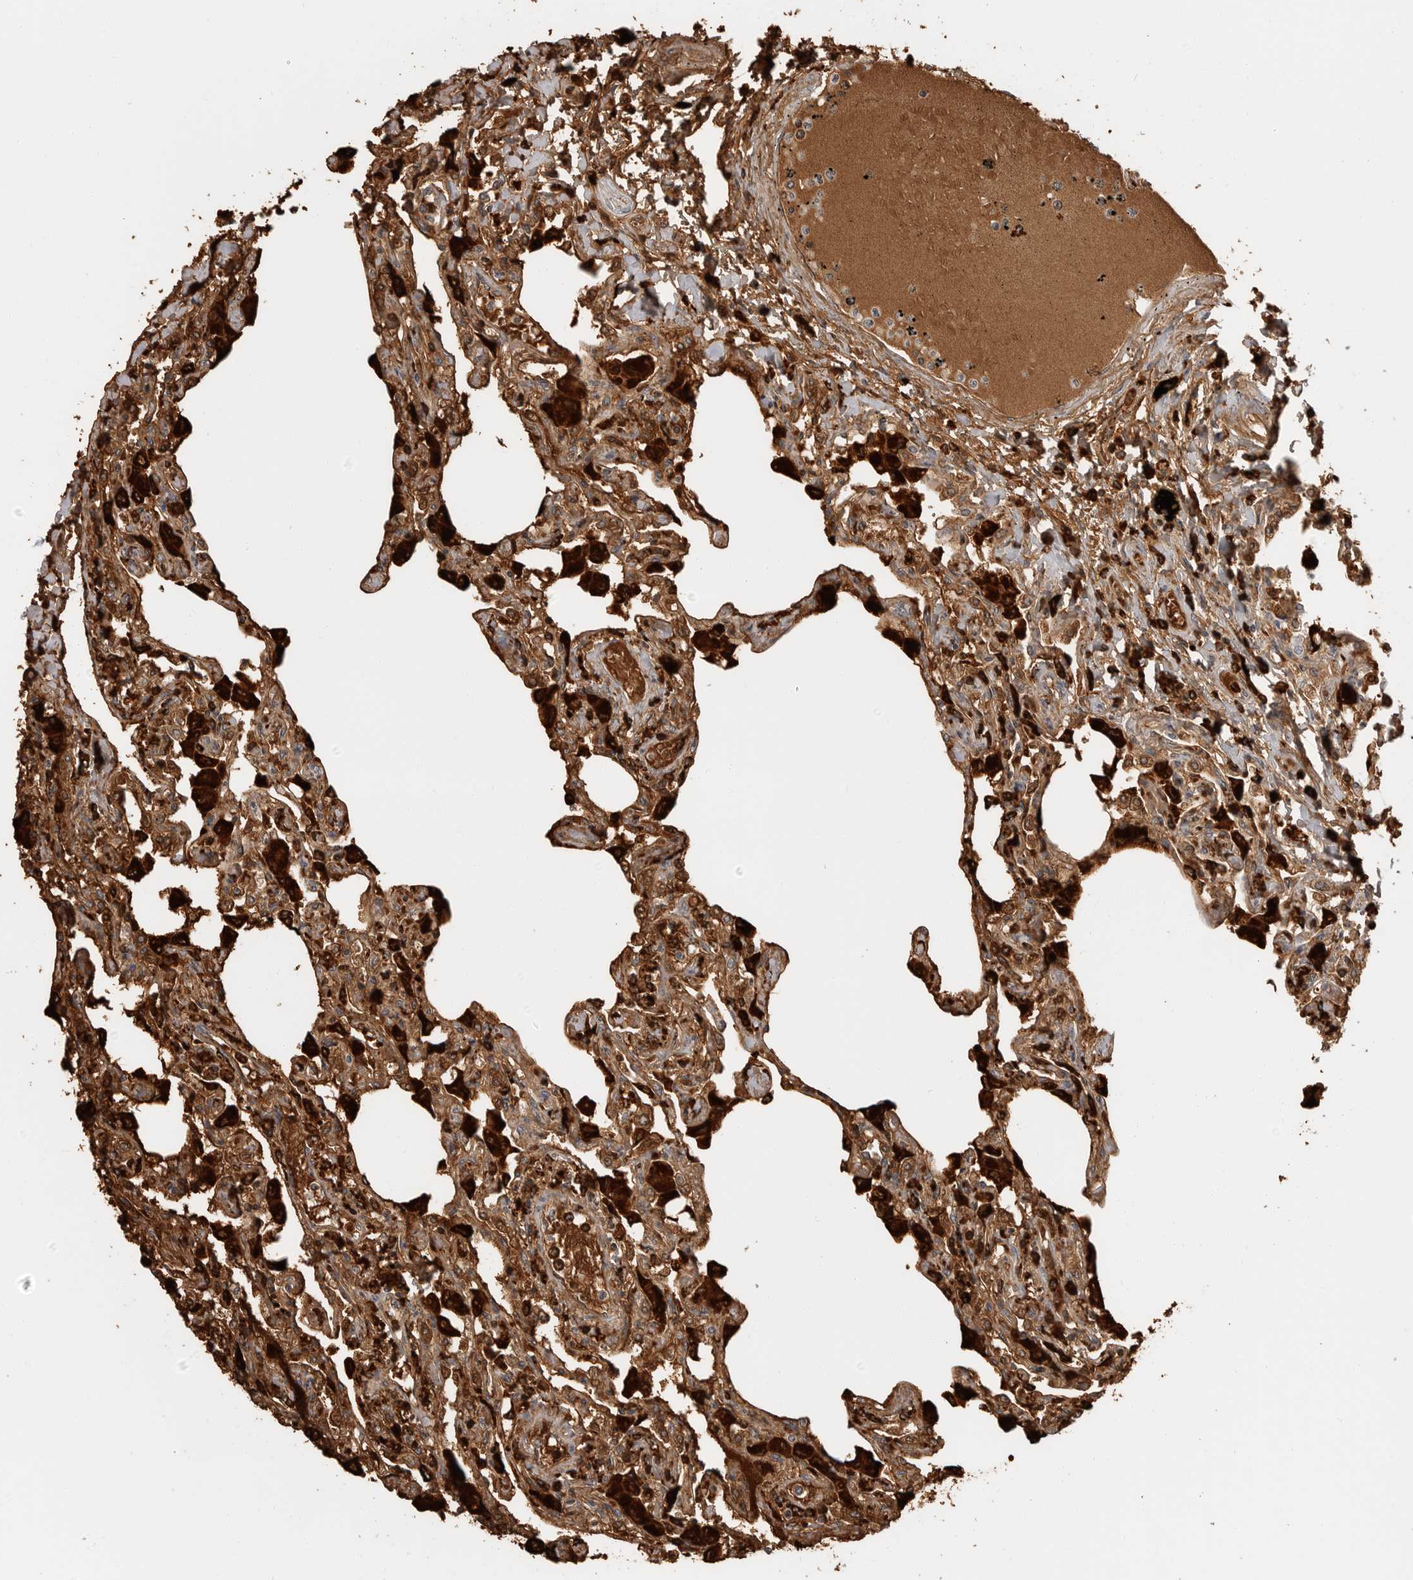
{"staining": {"intensity": "moderate", "quantity": "<25%", "location": "cytoplasmic/membranous"}, "tissue": "lung", "cell_type": "Alveolar cells", "image_type": "normal", "snomed": [{"axis": "morphology", "description": "Normal tissue, NOS"}, {"axis": "topography", "description": "Bronchus"}, {"axis": "topography", "description": "Lung"}], "caption": "Immunohistochemical staining of unremarkable lung exhibits moderate cytoplasmic/membranous protein staining in approximately <25% of alveolar cells. The protein is shown in brown color, while the nuclei are stained blue.", "gene": "IFI30", "patient": {"sex": "female", "age": 49}}